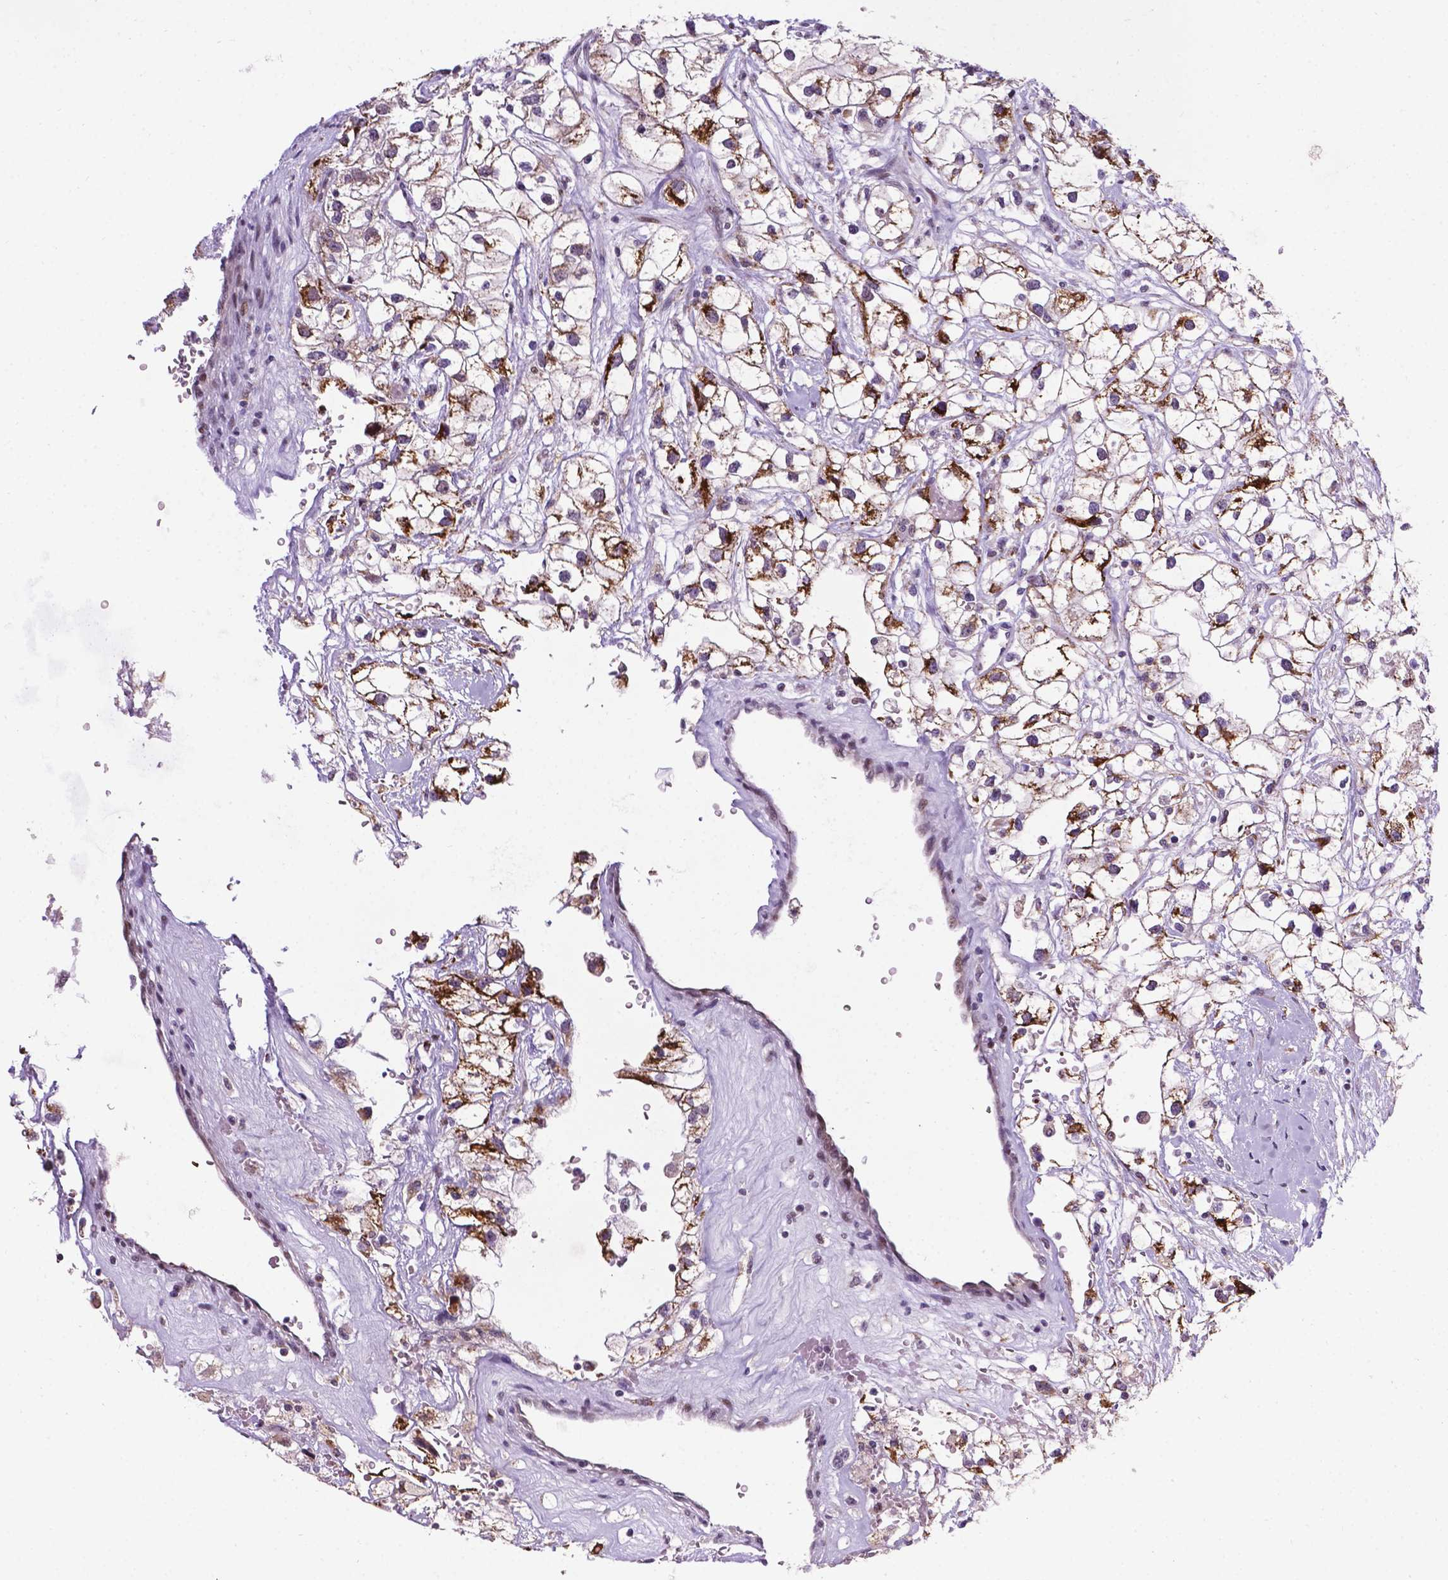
{"staining": {"intensity": "moderate", "quantity": ">75%", "location": "cytoplasmic/membranous"}, "tissue": "renal cancer", "cell_type": "Tumor cells", "image_type": "cancer", "snomed": [{"axis": "morphology", "description": "Adenocarcinoma, NOS"}, {"axis": "topography", "description": "Kidney"}], "caption": "Moderate cytoplasmic/membranous expression is seen in about >75% of tumor cells in adenocarcinoma (renal).", "gene": "SMAD3", "patient": {"sex": "male", "age": 59}}